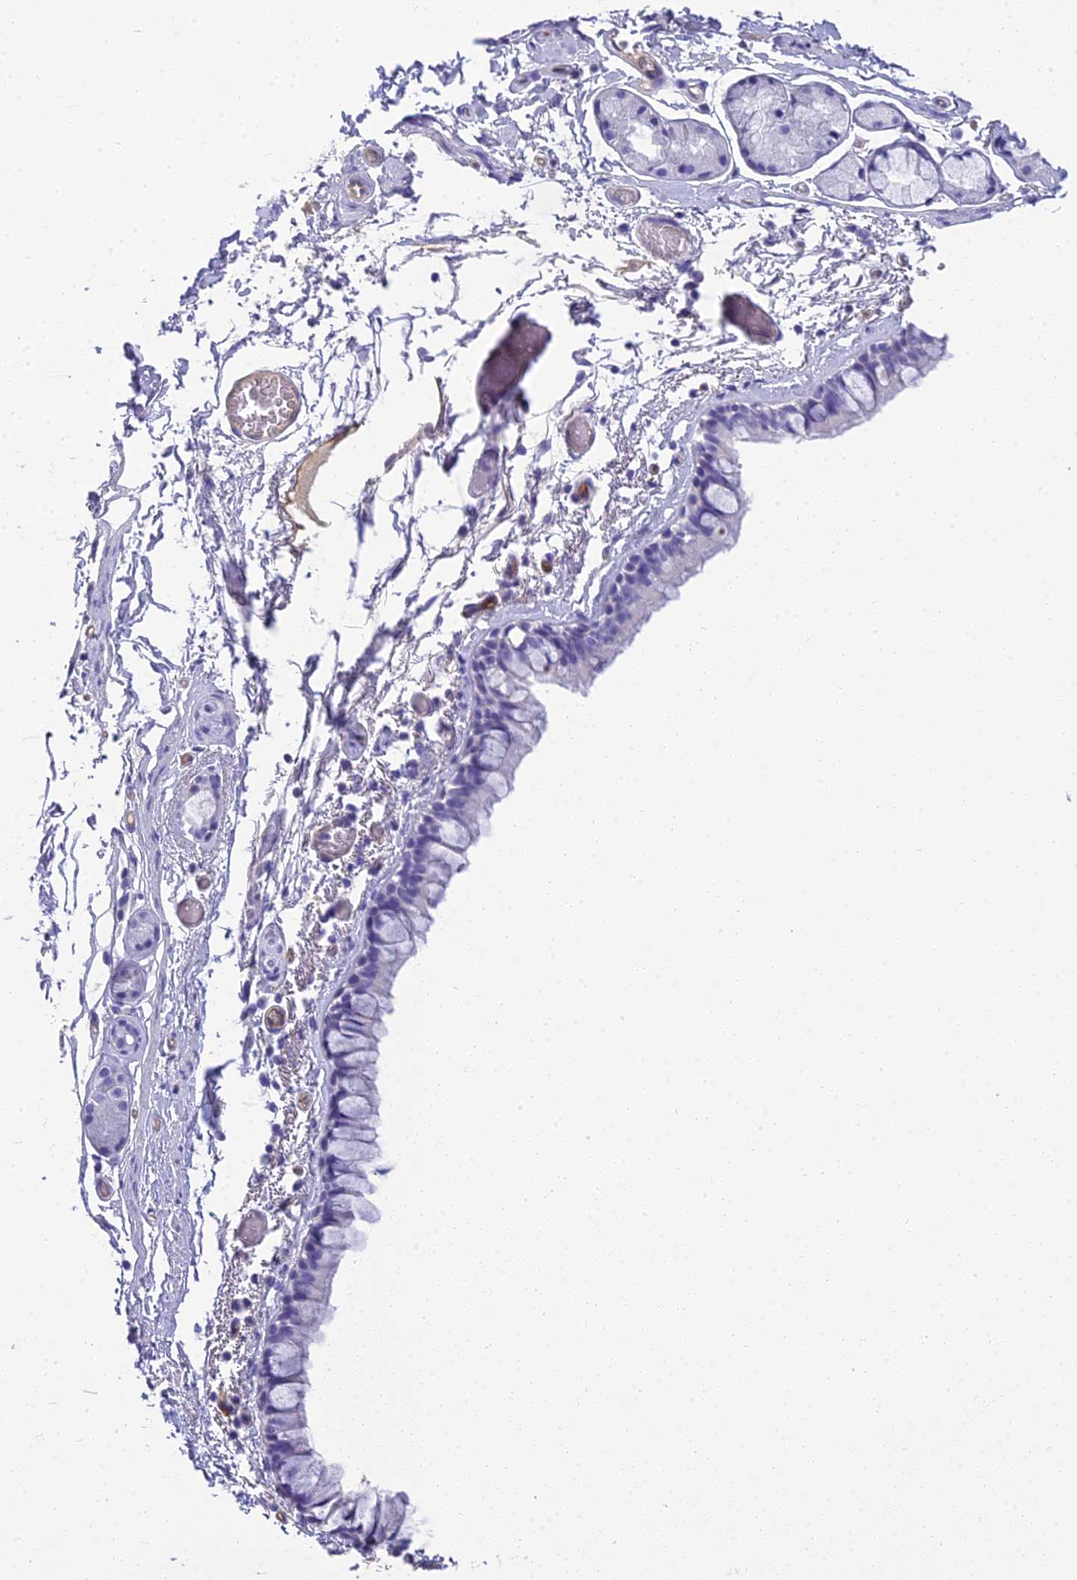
{"staining": {"intensity": "negative", "quantity": "none", "location": "none"}, "tissue": "bronchus", "cell_type": "Respiratory epithelial cells", "image_type": "normal", "snomed": [{"axis": "morphology", "description": "Normal tissue, NOS"}, {"axis": "topography", "description": "Cartilage tissue"}], "caption": "Human bronchus stained for a protein using IHC demonstrates no positivity in respiratory epithelial cells.", "gene": "NINJ1", "patient": {"sex": "male", "age": 63}}